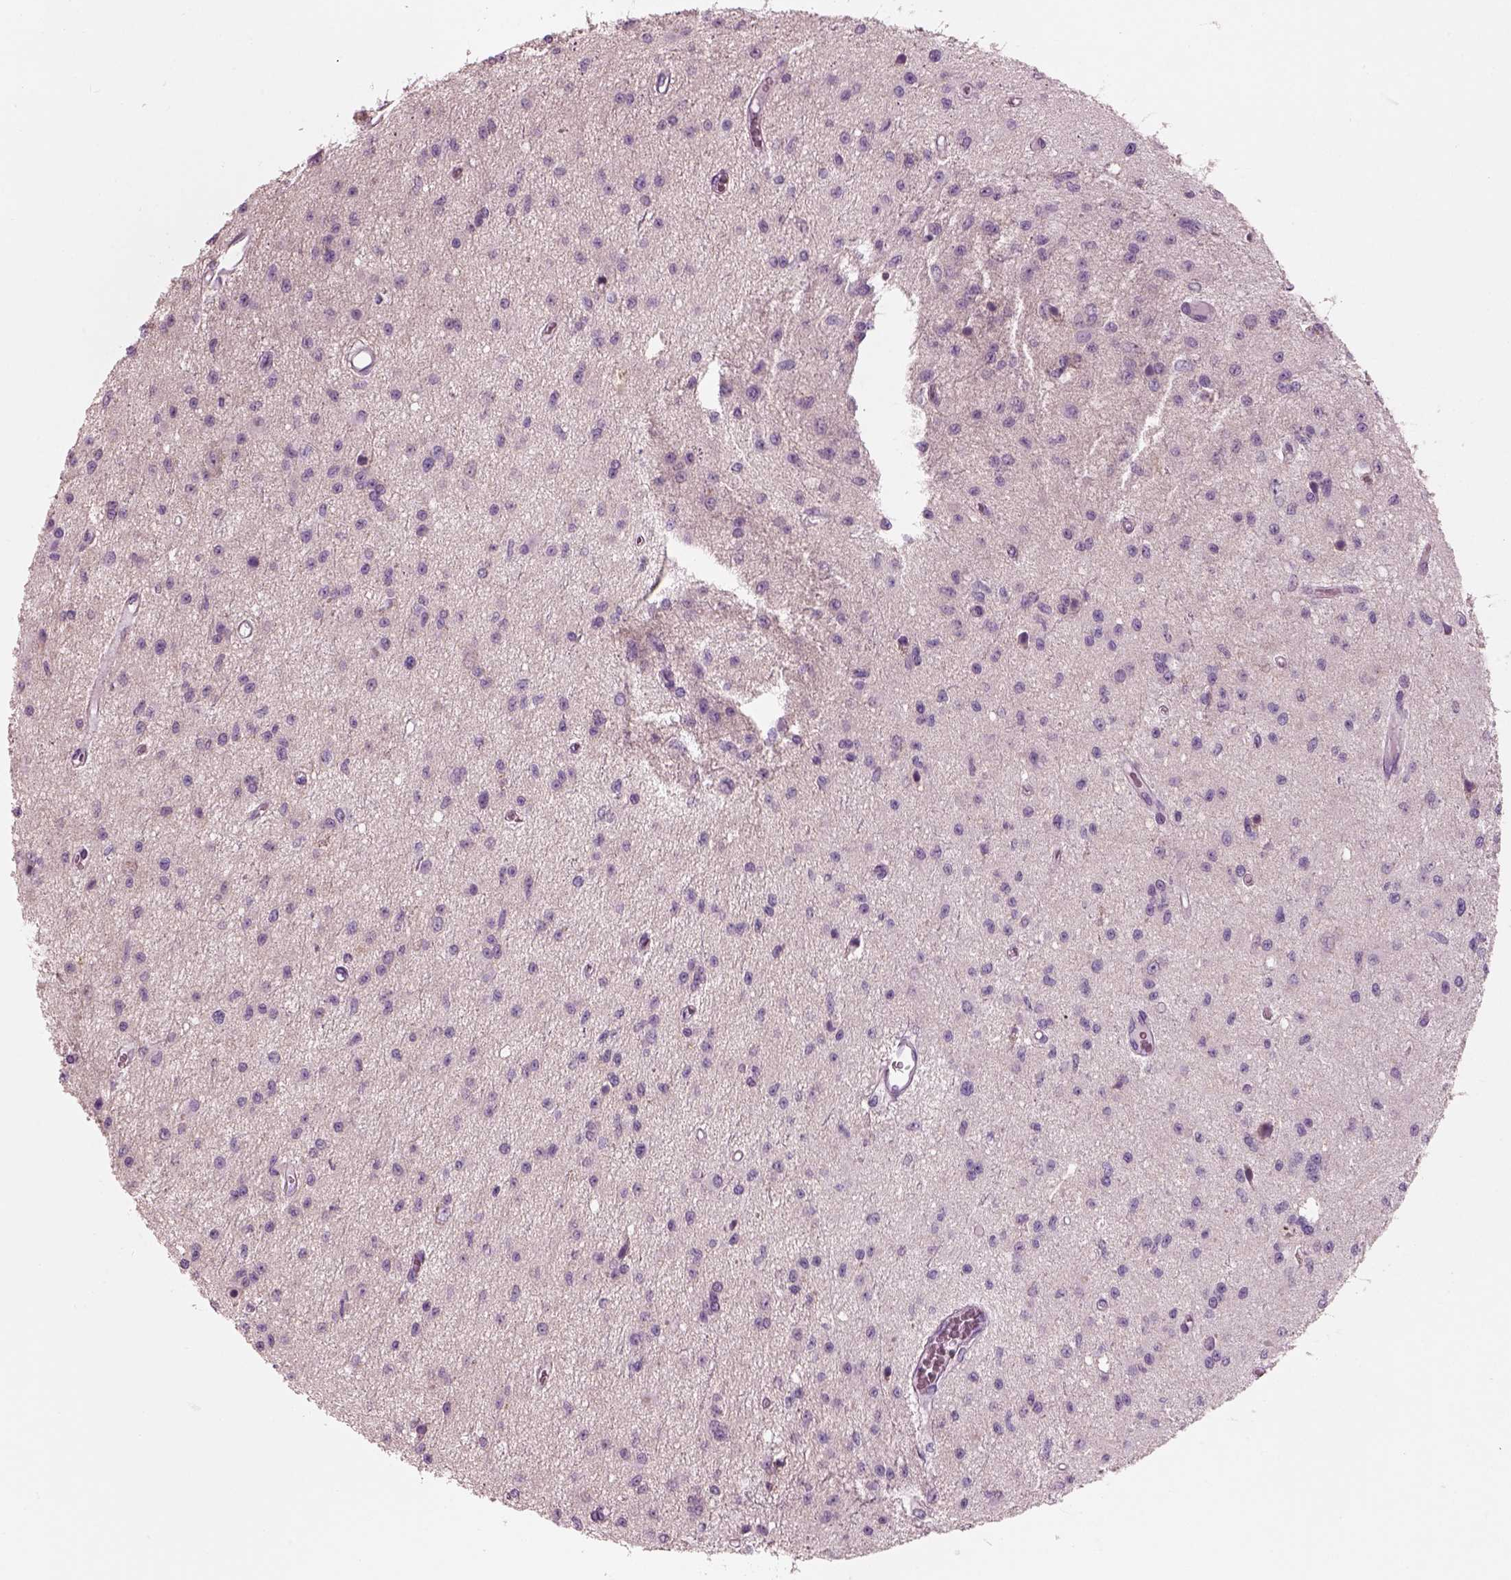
{"staining": {"intensity": "negative", "quantity": "none", "location": "none"}, "tissue": "glioma", "cell_type": "Tumor cells", "image_type": "cancer", "snomed": [{"axis": "morphology", "description": "Glioma, malignant, Low grade"}, {"axis": "topography", "description": "Brain"}], "caption": "Micrograph shows no protein positivity in tumor cells of malignant glioma (low-grade) tissue.", "gene": "SLC27A2", "patient": {"sex": "female", "age": 45}}